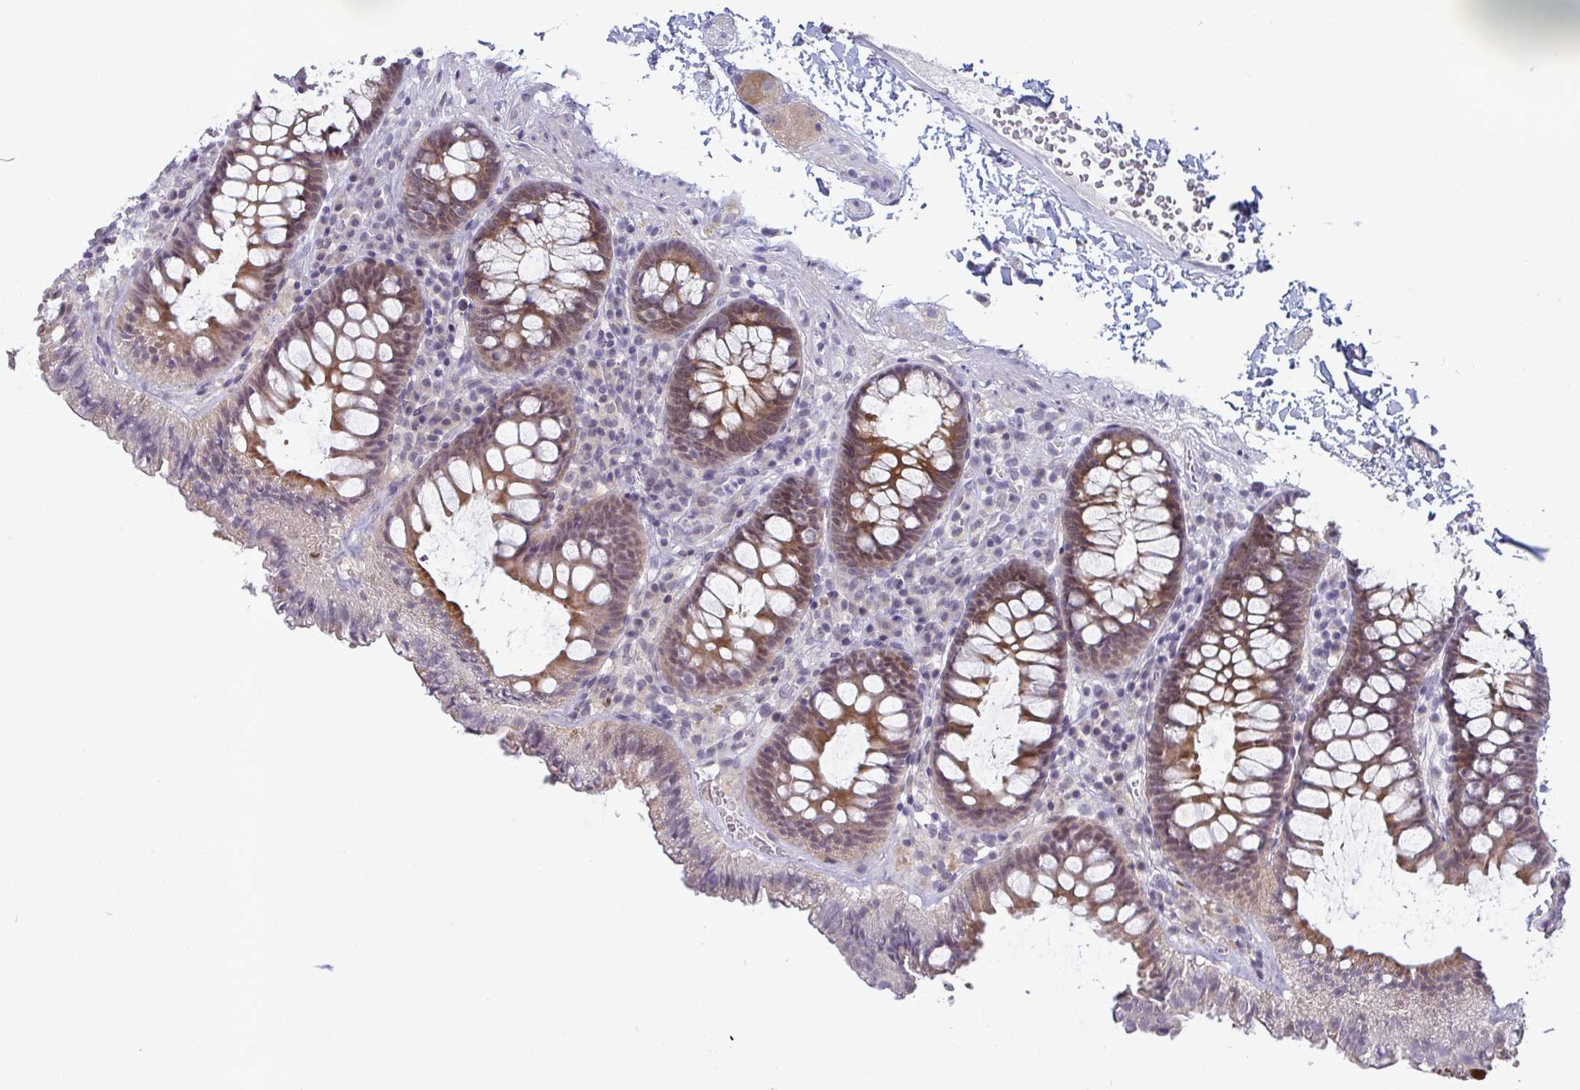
{"staining": {"intensity": "negative", "quantity": "none", "location": "none"}, "tissue": "colon", "cell_type": "Endothelial cells", "image_type": "normal", "snomed": [{"axis": "morphology", "description": "Normal tissue, NOS"}, {"axis": "topography", "description": "Colon"}, {"axis": "topography", "description": "Peripheral nerve tissue"}], "caption": "DAB (3,3'-diaminobenzidine) immunohistochemical staining of benign human colon displays no significant staining in endothelial cells. (DAB IHC, high magnification).", "gene": "GSTM1", "patient": {"sex": "male", "age": 84}}